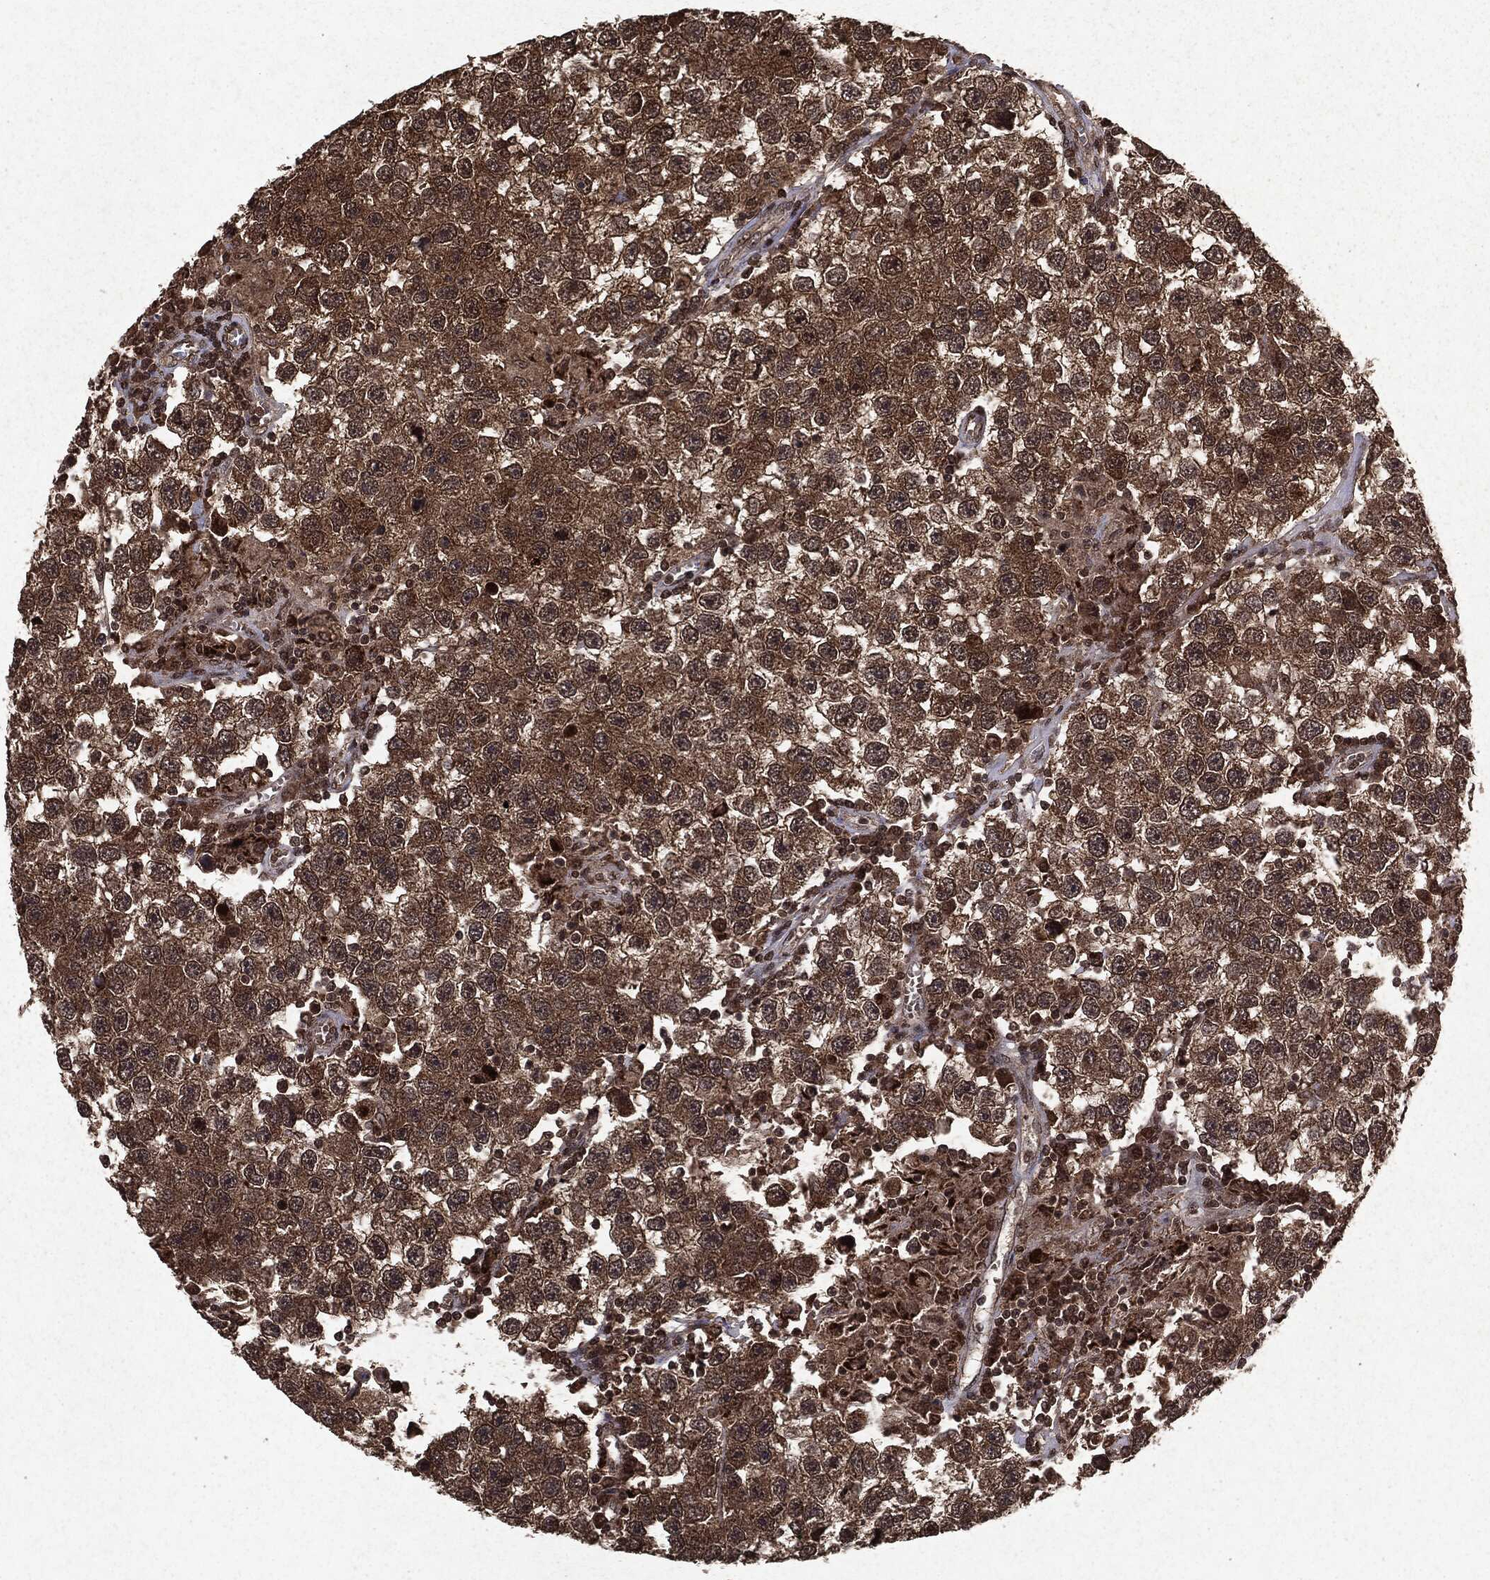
{"staining": {"intensity": "strong", "quantity": ">75%", "location": "cytoplasmic/membranous"}, "tissue": "testis cancer", "cell_type": "Tumor cells", "image_type": "cancer", "snomed": [{"axis": "morphology", "description": "Seminoma, NOS"}, {"axis": "topography", "description": "Testis"}], "caption": "High-magnification brightfield microscopy of testis cancer stained with DAB (brown) and counterstained with hematoxylin (blue). tumor cells exhibit strong cytoplasmic/membranous staining is appreciated in approximately>75% of cells. (Stains: DAB (3,3'-diaminobenzidine) in brown, nuclei in blue, Microscopy: brightfield microscopy at high magnification).", "gene": "PEBP1", "patient": {"sex": "male", "age": 26}}